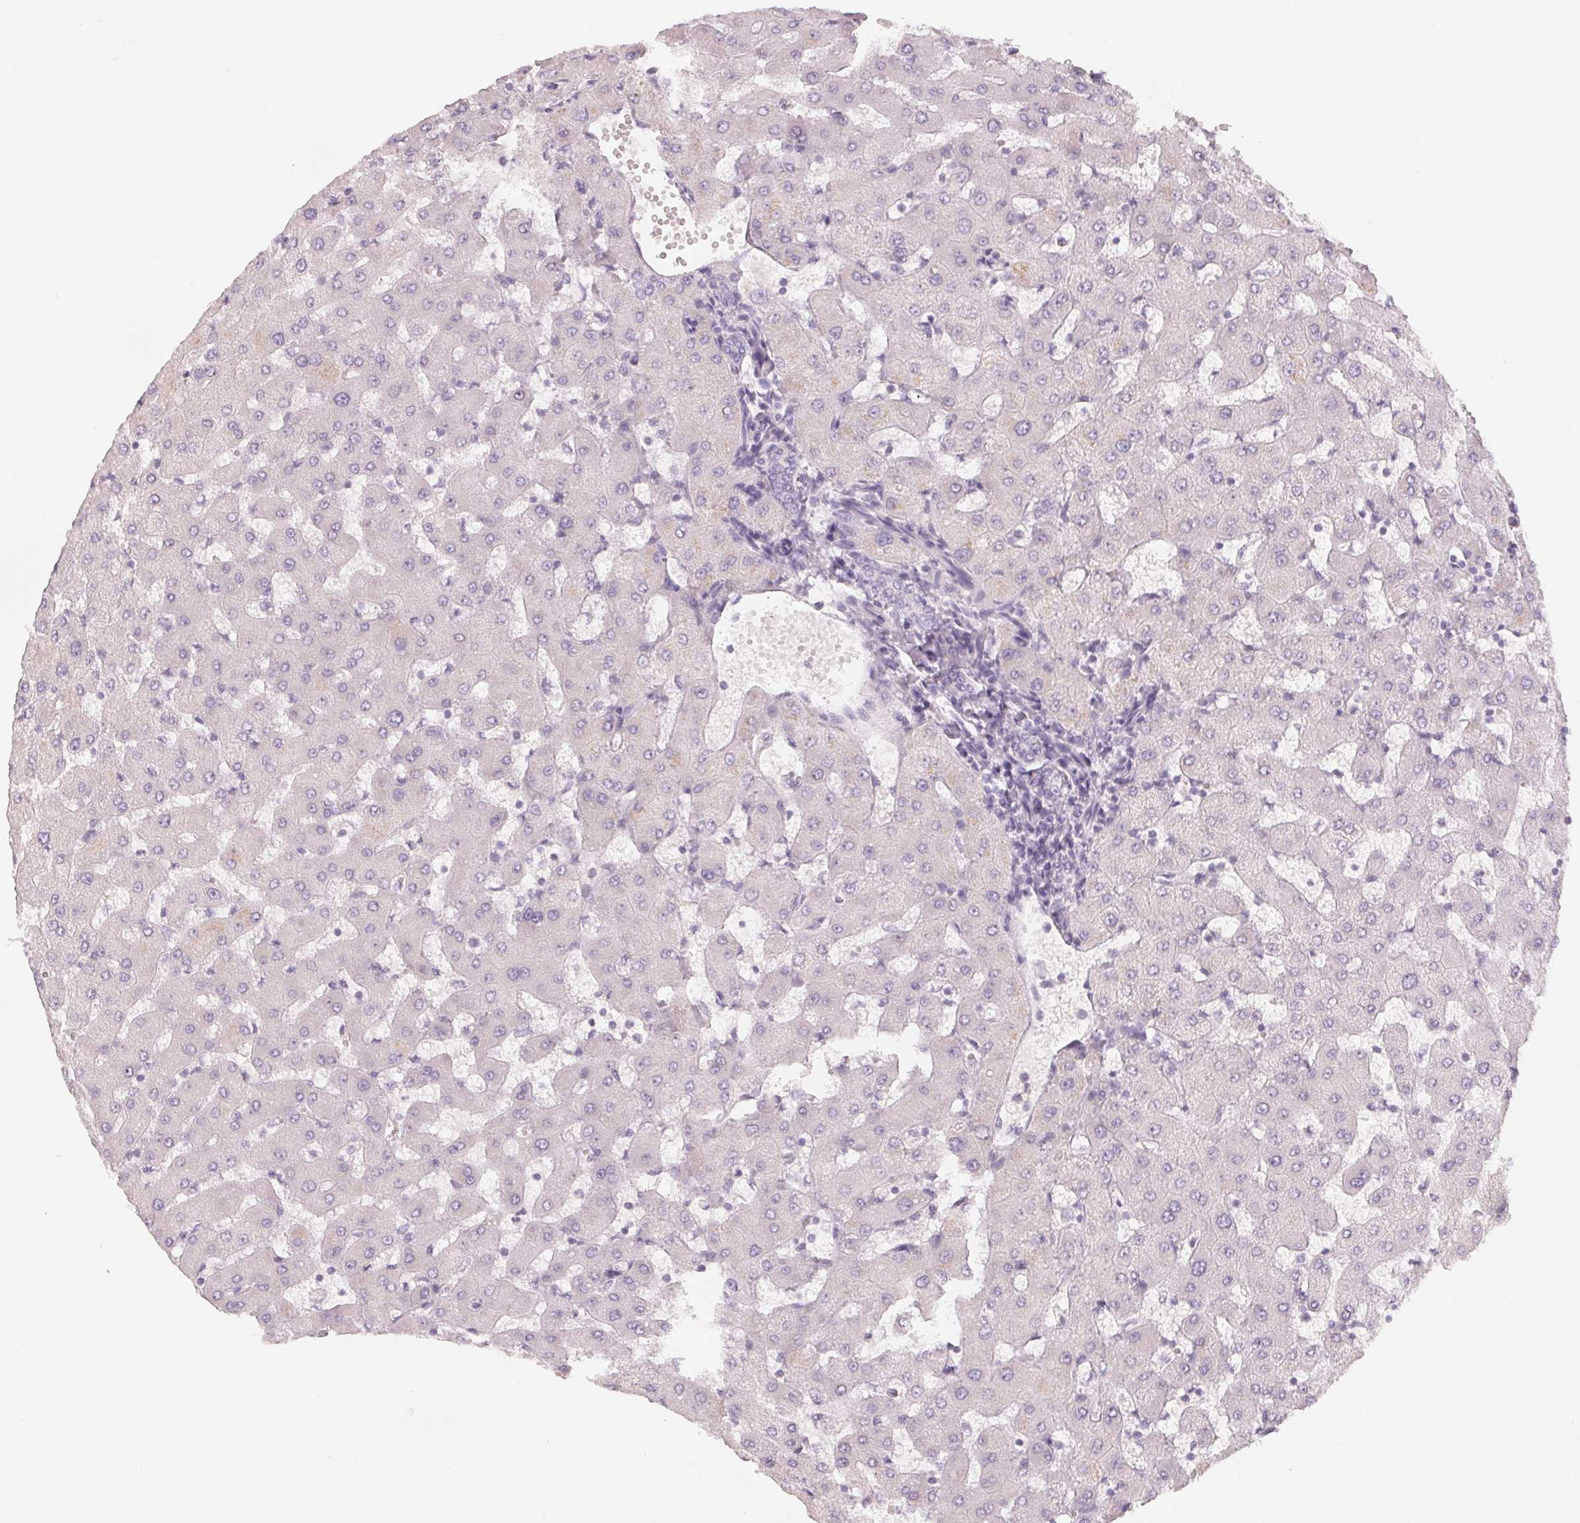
{"staining": {"intensity": "negative", "quantity": "none", "location": "none"}, "tissue": "liver", "cell_type": "Cholangiocytes", "image_type": "normal", "snomed": [{"axis": "morphology", "description": "Normal tissue, NOS"}, {"axis": "topography", "description": "Liver"}], "caption": "DAB (3,3'-diaminobenzidine) immunohistochemical staining of benign human liver displays no significant positivity in cholangiocytes. (DAB immunohistochemistry, high magnification).", "gene": "CFAP276", "patient": {"sex": "female", "age": 63}}